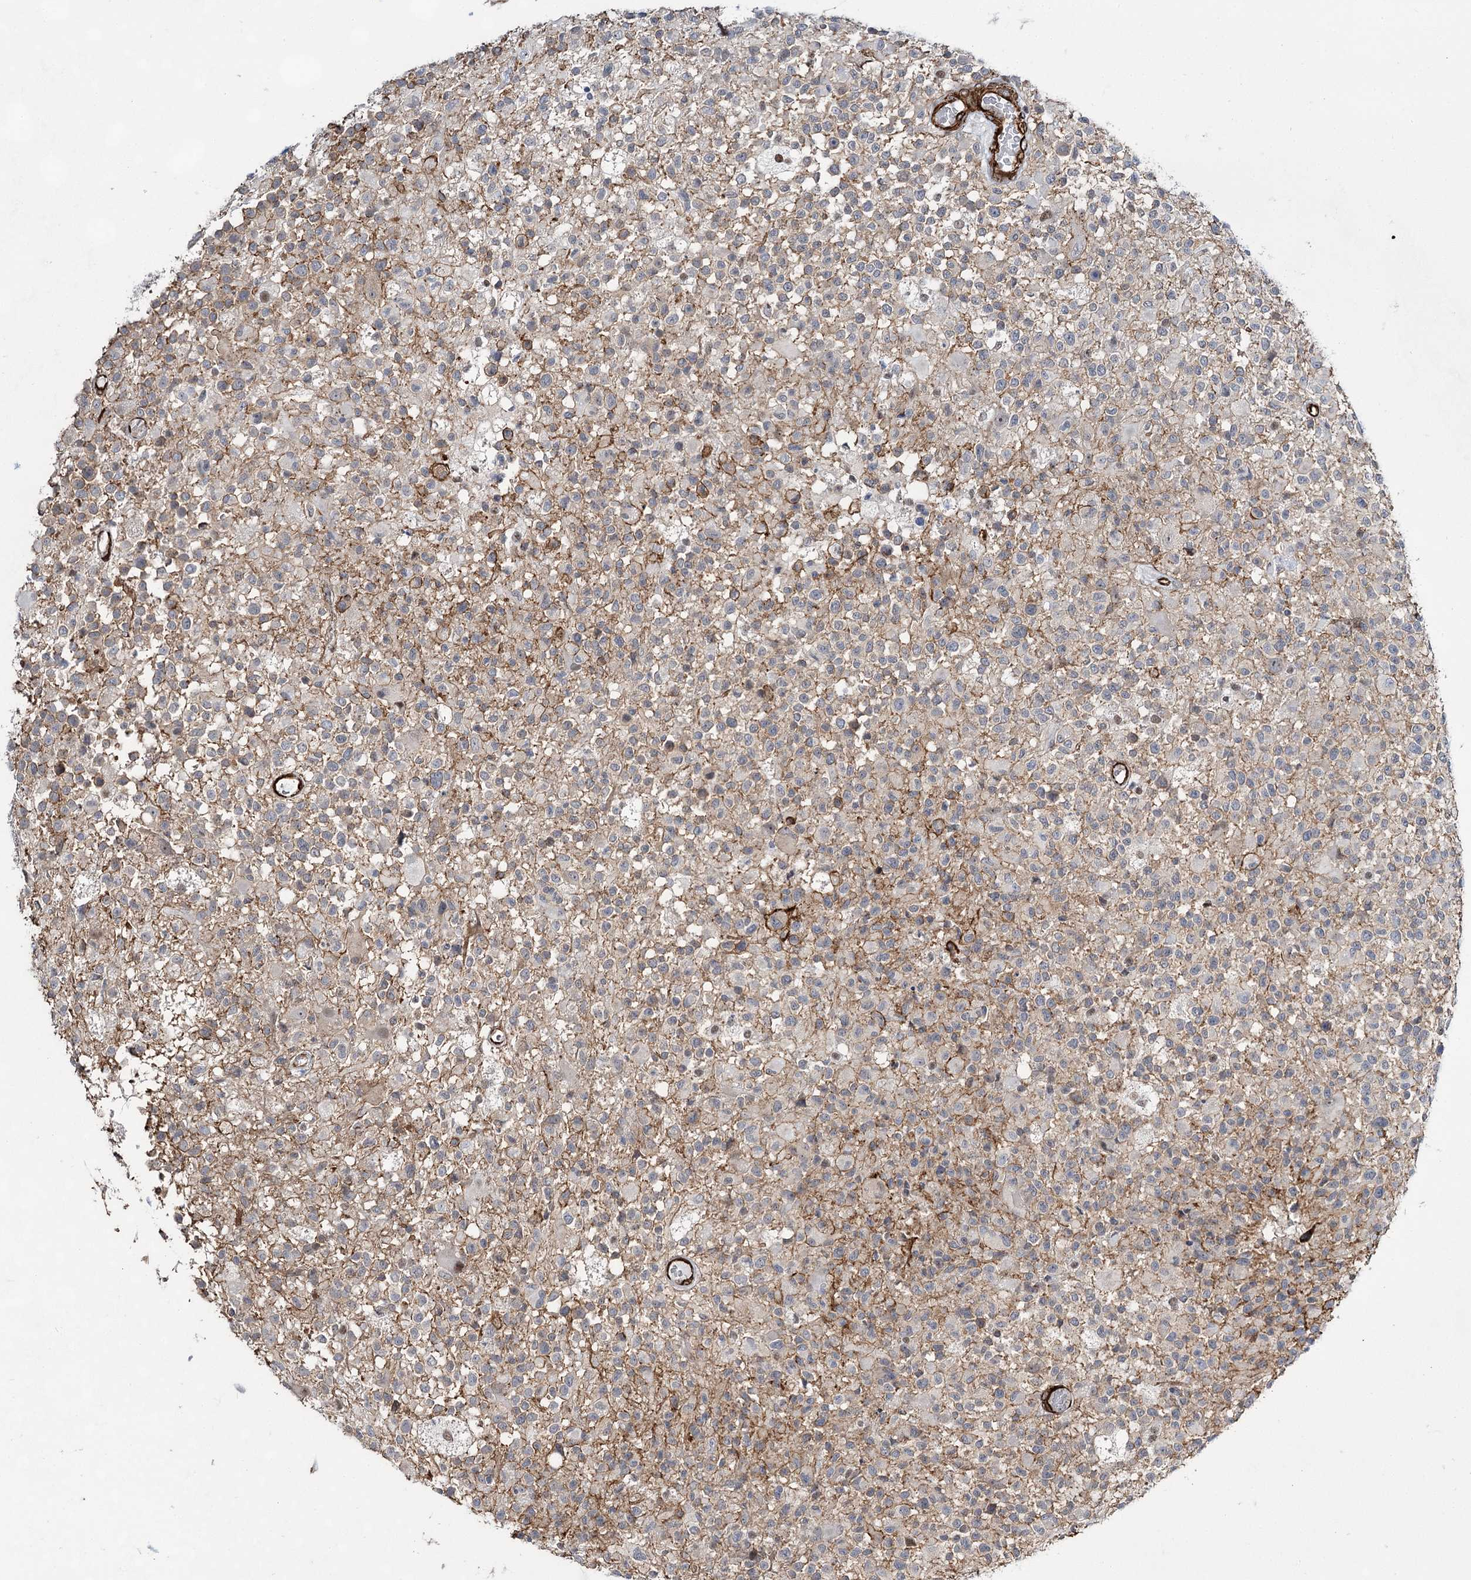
{"staining": {"intensity": "negative", "quantity": "none", "location": "none"}, "tissue": "glioma", "cell_type": "Tumor cells", "image_type": "cancer", "snomed": [{"axis": "morphology", "description": "Glioma, malignant, High grade"}, {"axis": "morphology", "description": "Glioblastoma, NOS"}, {"axis": "topography", "description": "Brain"}], "caption": "Immunohistochemical staining of glioma shows no significant staining in tumor cells.", "gene": "CWF19L1", "patient": {"sex": "male", "age": 60}}